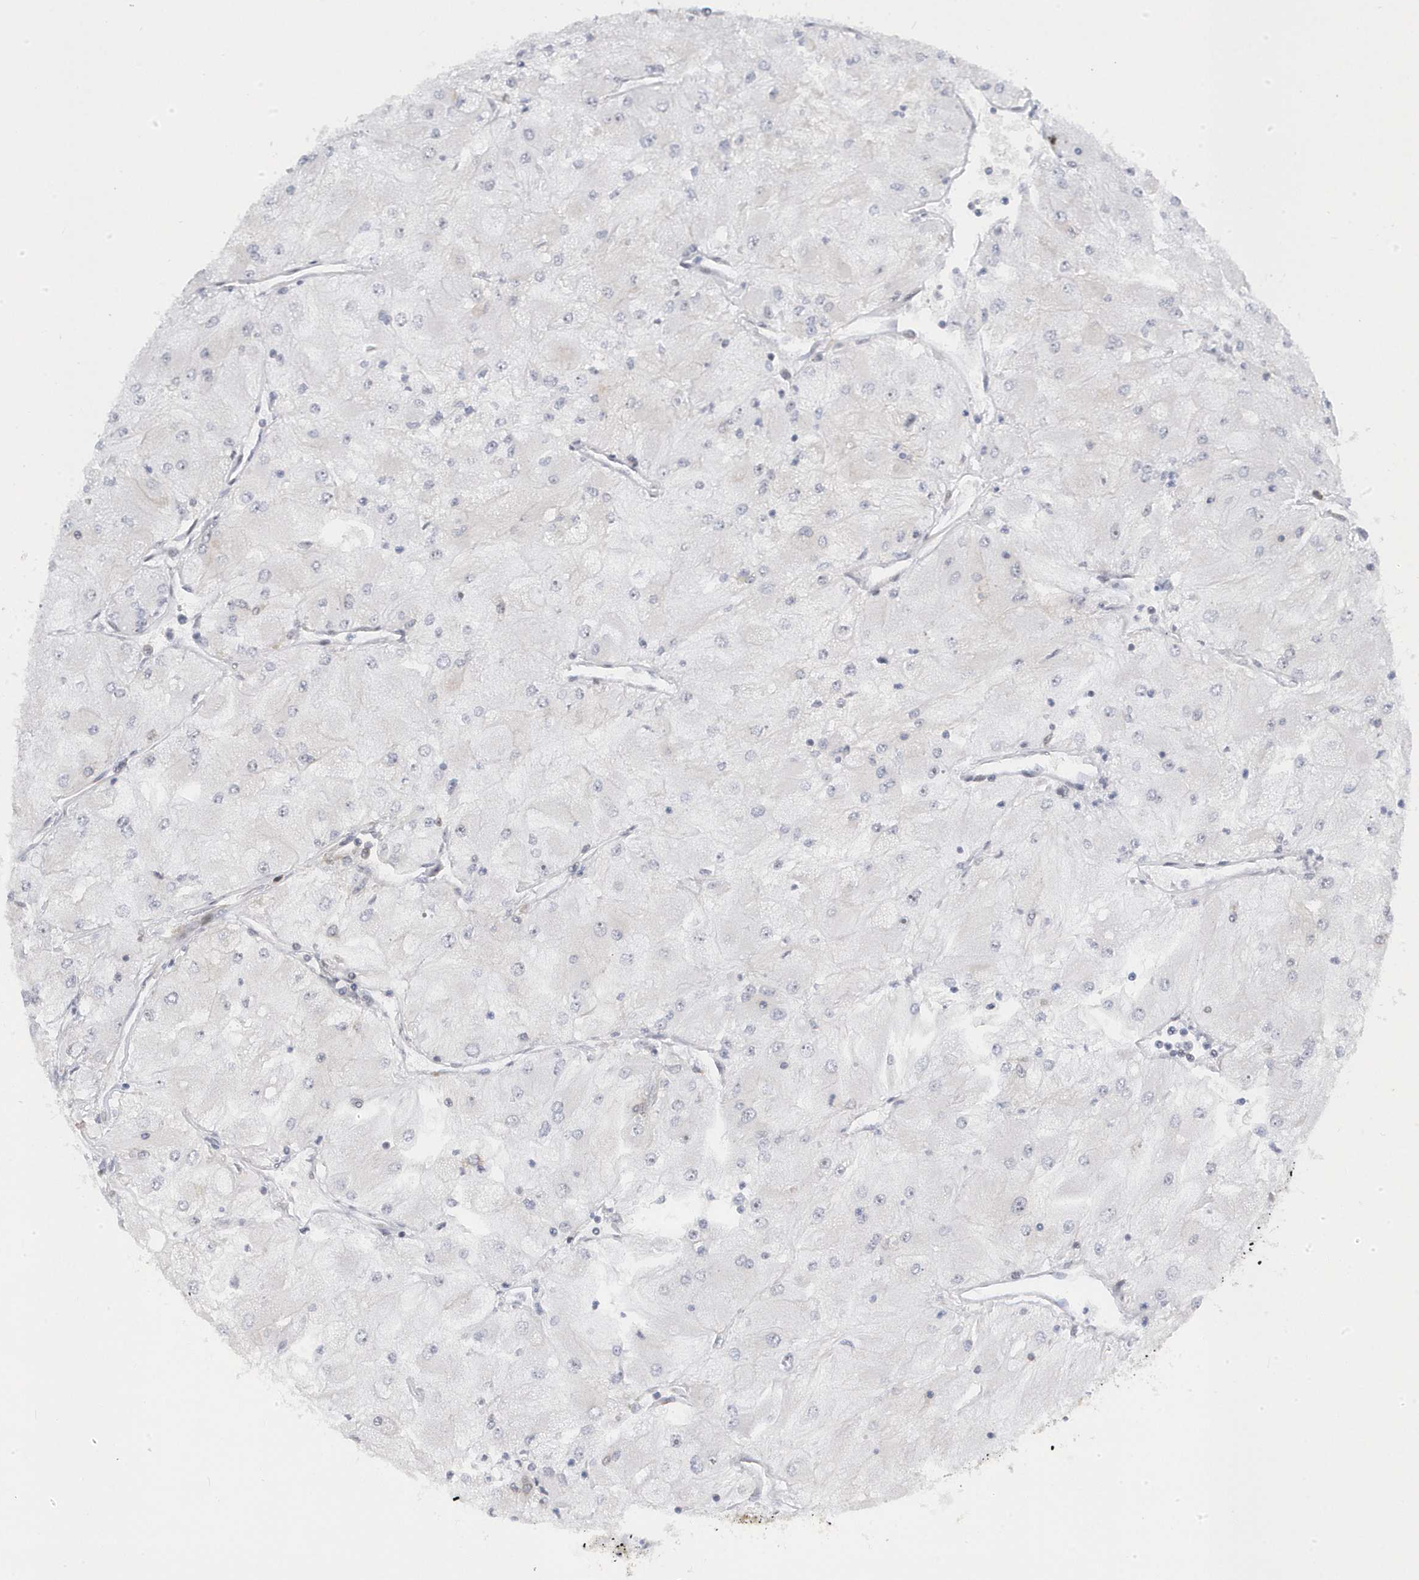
{"staining": {"intensity": "negative", "quantity": "none", "location": "none"}, "tissue": "renal cancer", "cell_type": "Tumor cells", "image_type": "cancer", "snomed": [{"axis": "morphology", "description": "Adenocarcinoma, NOS"}, {"axis": "topography", "description": "Kidney"}], "caption": "Renal cancer stained for a protein using immunohistochemistry shows no staining tumor cells.", "gene": "MAP7D3", "patient": {"sex": "male", "age": 80}}